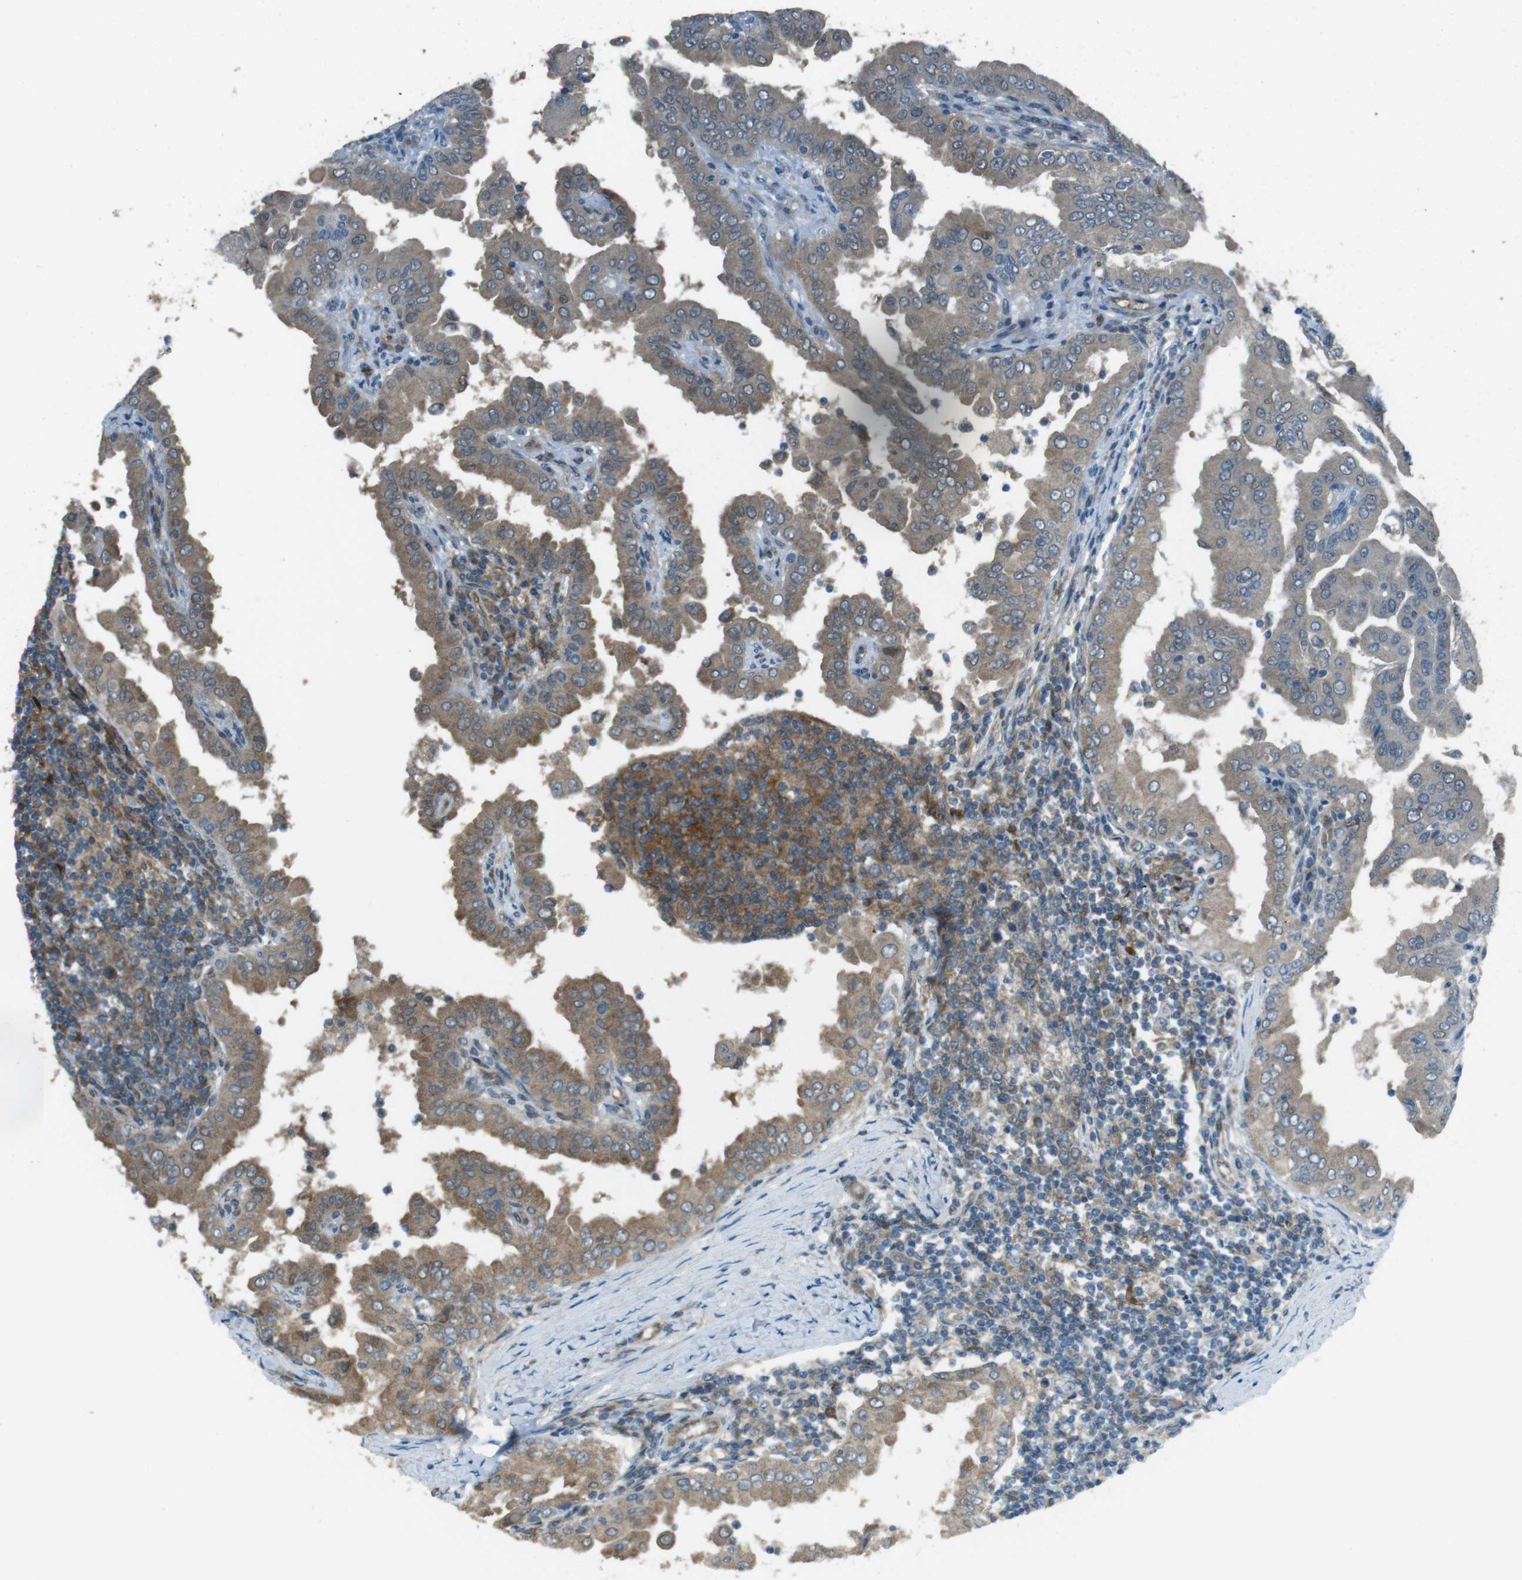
{"staining": {"intensity": "weak", "quantity": ">75%", "location": "cytoplasmic/membranous"}, "tissue": "thyroid cancer", "cell_type": "Tumor cells", "image_type": "cancer", "snomed": [{"axis": "morphology", "description": "Papillary adenocarcinoma, NOS"}, {"axis": "topography", "description": "Thyroid gland"}], "caption": "The photomicrograph displays a brown stain indicating the presence of a protein in the cytoplasmic/membranous of tumor cells in thyroid papillary adenocarcinoma. (DAB (3,3'-diaminobenzidine) = brown stain, brightfield microscopy at high magnification).", "gene": "MFAP3", "patient": {"sex": "male", "age": 33}}